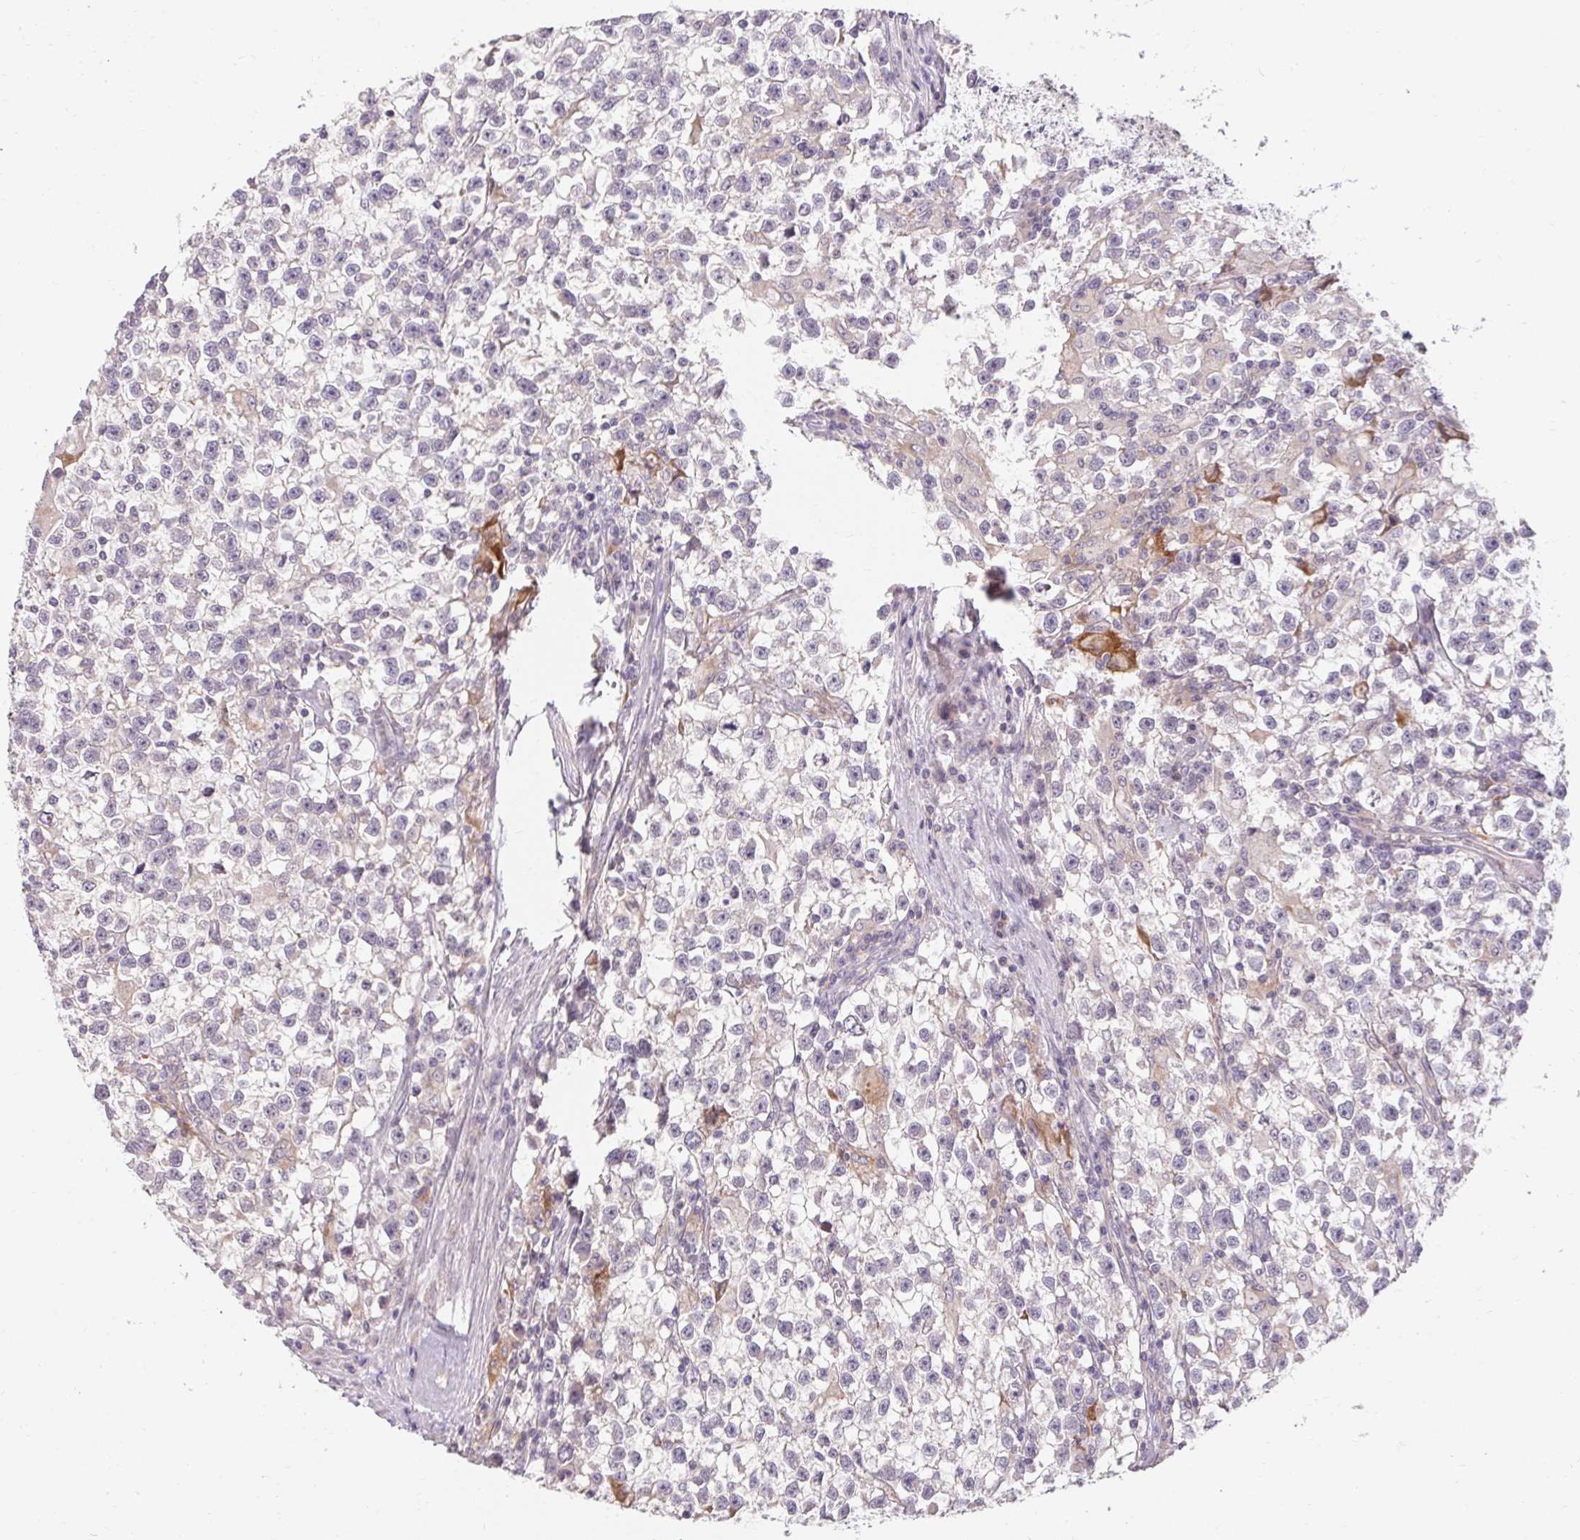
{"staining": {"intensity": "negative", "quantity": "none", "location": "none"}, "tissue": "testis cancer", "cell_type": "Tumor cells", "image_type": "cancer", "snomed": [{"axis": "morphology", "description": "Seminoma, NOS"}, {"axis": "topography", "description": "Testis"}], "caption": "The photomicrograph displays no significant staining in tumor cells of seminoma (testis).", "gene": "TMEM52B", "patient": {"sex": "male", "age": 31}}